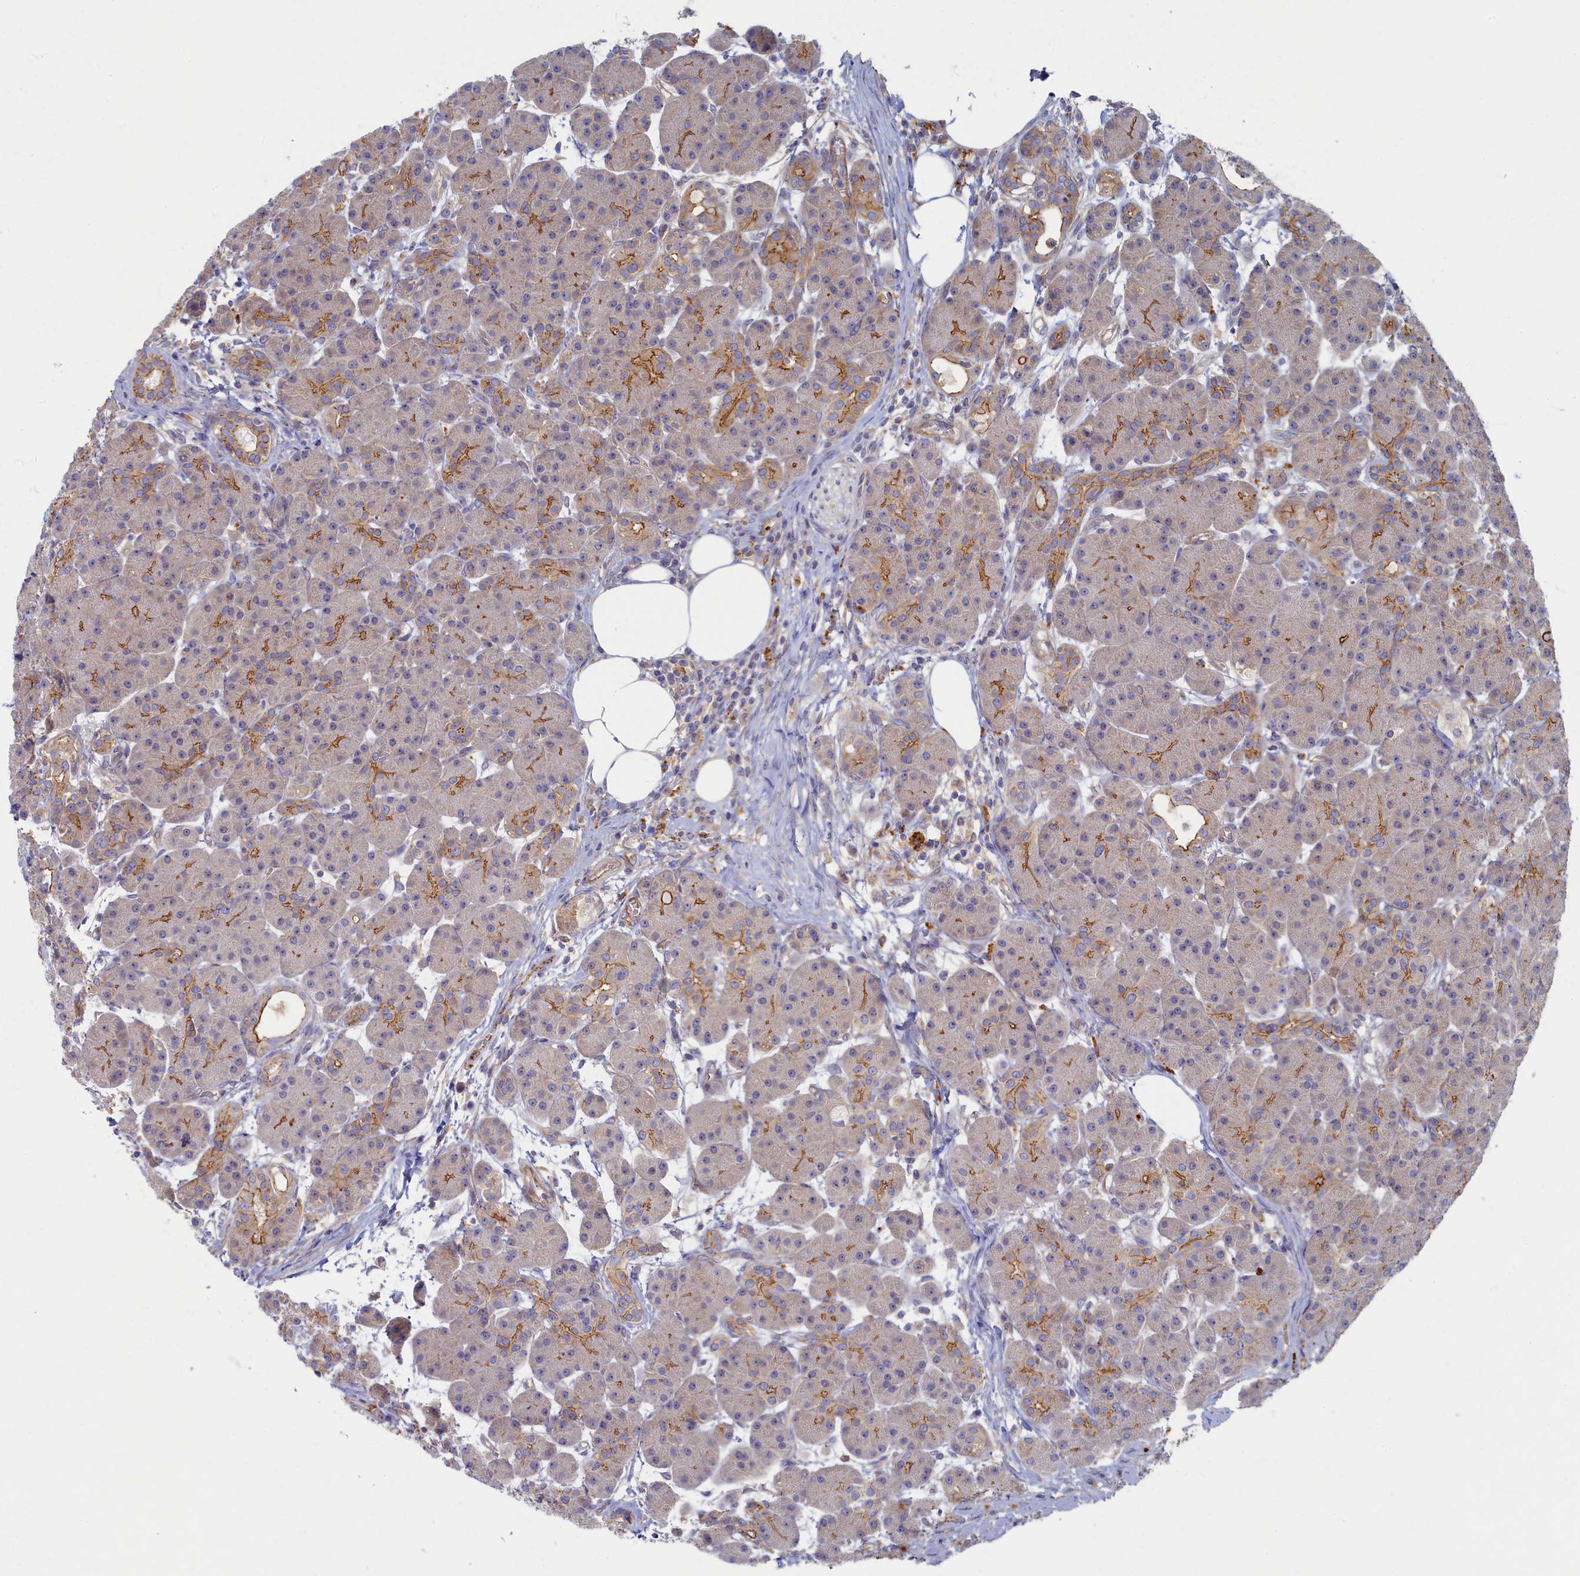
{"staining": {"intensity": "moderate", "quantity": "25%-75%", "location": "cytoplasmic/membranous"}, "tissue": "pancreas", "cell_type": "Exocrine glandular cells", "image_type": "normal", "snomed": [{"axis": "morphology", "description": "Normal tissue, NOS"}, {"axis": "topography", "description": "Pancreas"}], "caption": "About 25%-75% of exocrine glandular cells in unremarkable human pancreas show moderate cytoplasmic/membranous protein expression as visualized by brown immunohistochemical staining.", "gene": "PSMG2", "patient": {"sex": "male", "age": 63}}